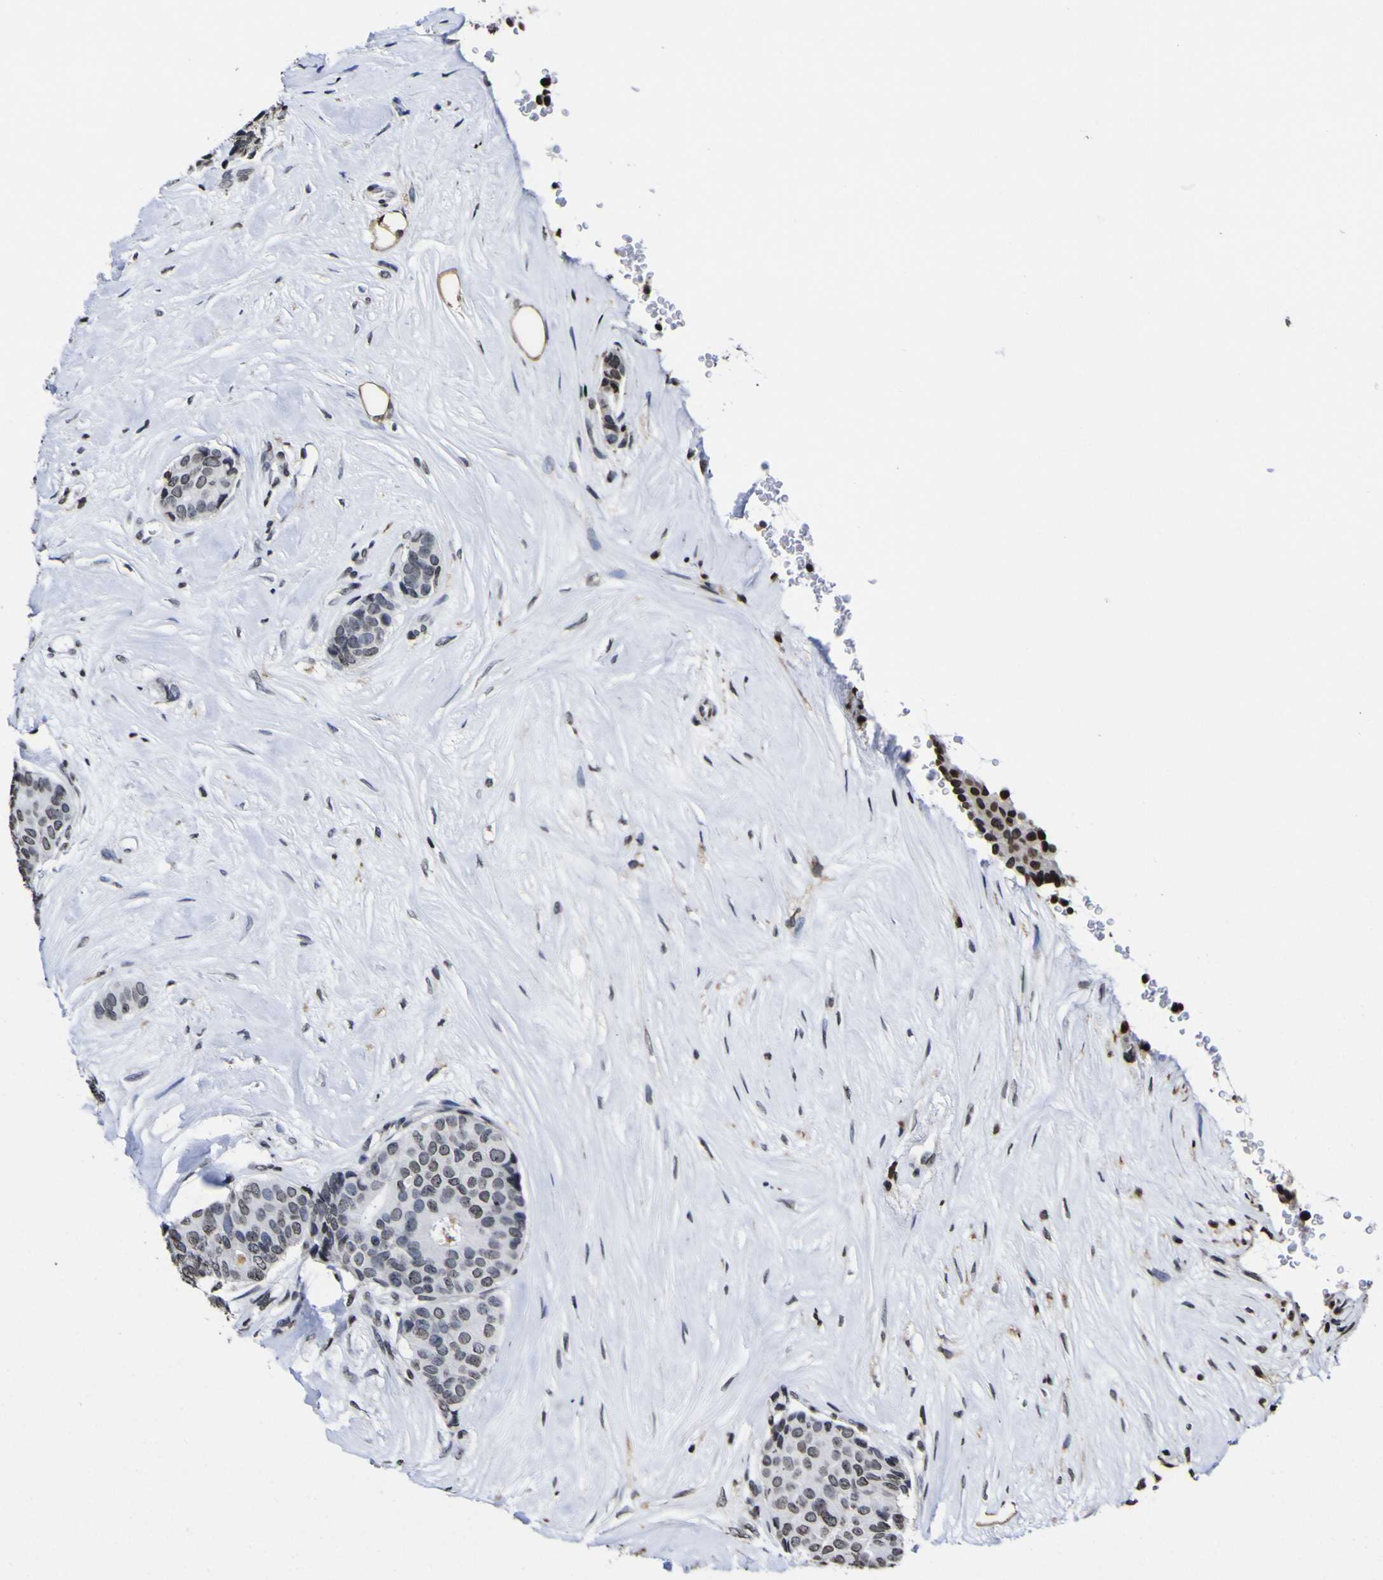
{"staining": {"intensity": "moderate", "quantity": "<25%", "location": "nuclear"}, "tissue": "breast cancer", "cell_type": "Tumor cells", "image_type": "cancer", "snomed": [{"axis": "morphology", "description": "Duct carcinoma"}, {"axis": "topography", "description": "Breast"}], "caption": "Breast invasive ductal carcinoma stained with DAB IHC demonstrates low levels of moderate nuclear staining in about <25% of tumor cells.", "gene": "PIAS1", "patient": {"sex": "female", "age": 75}}